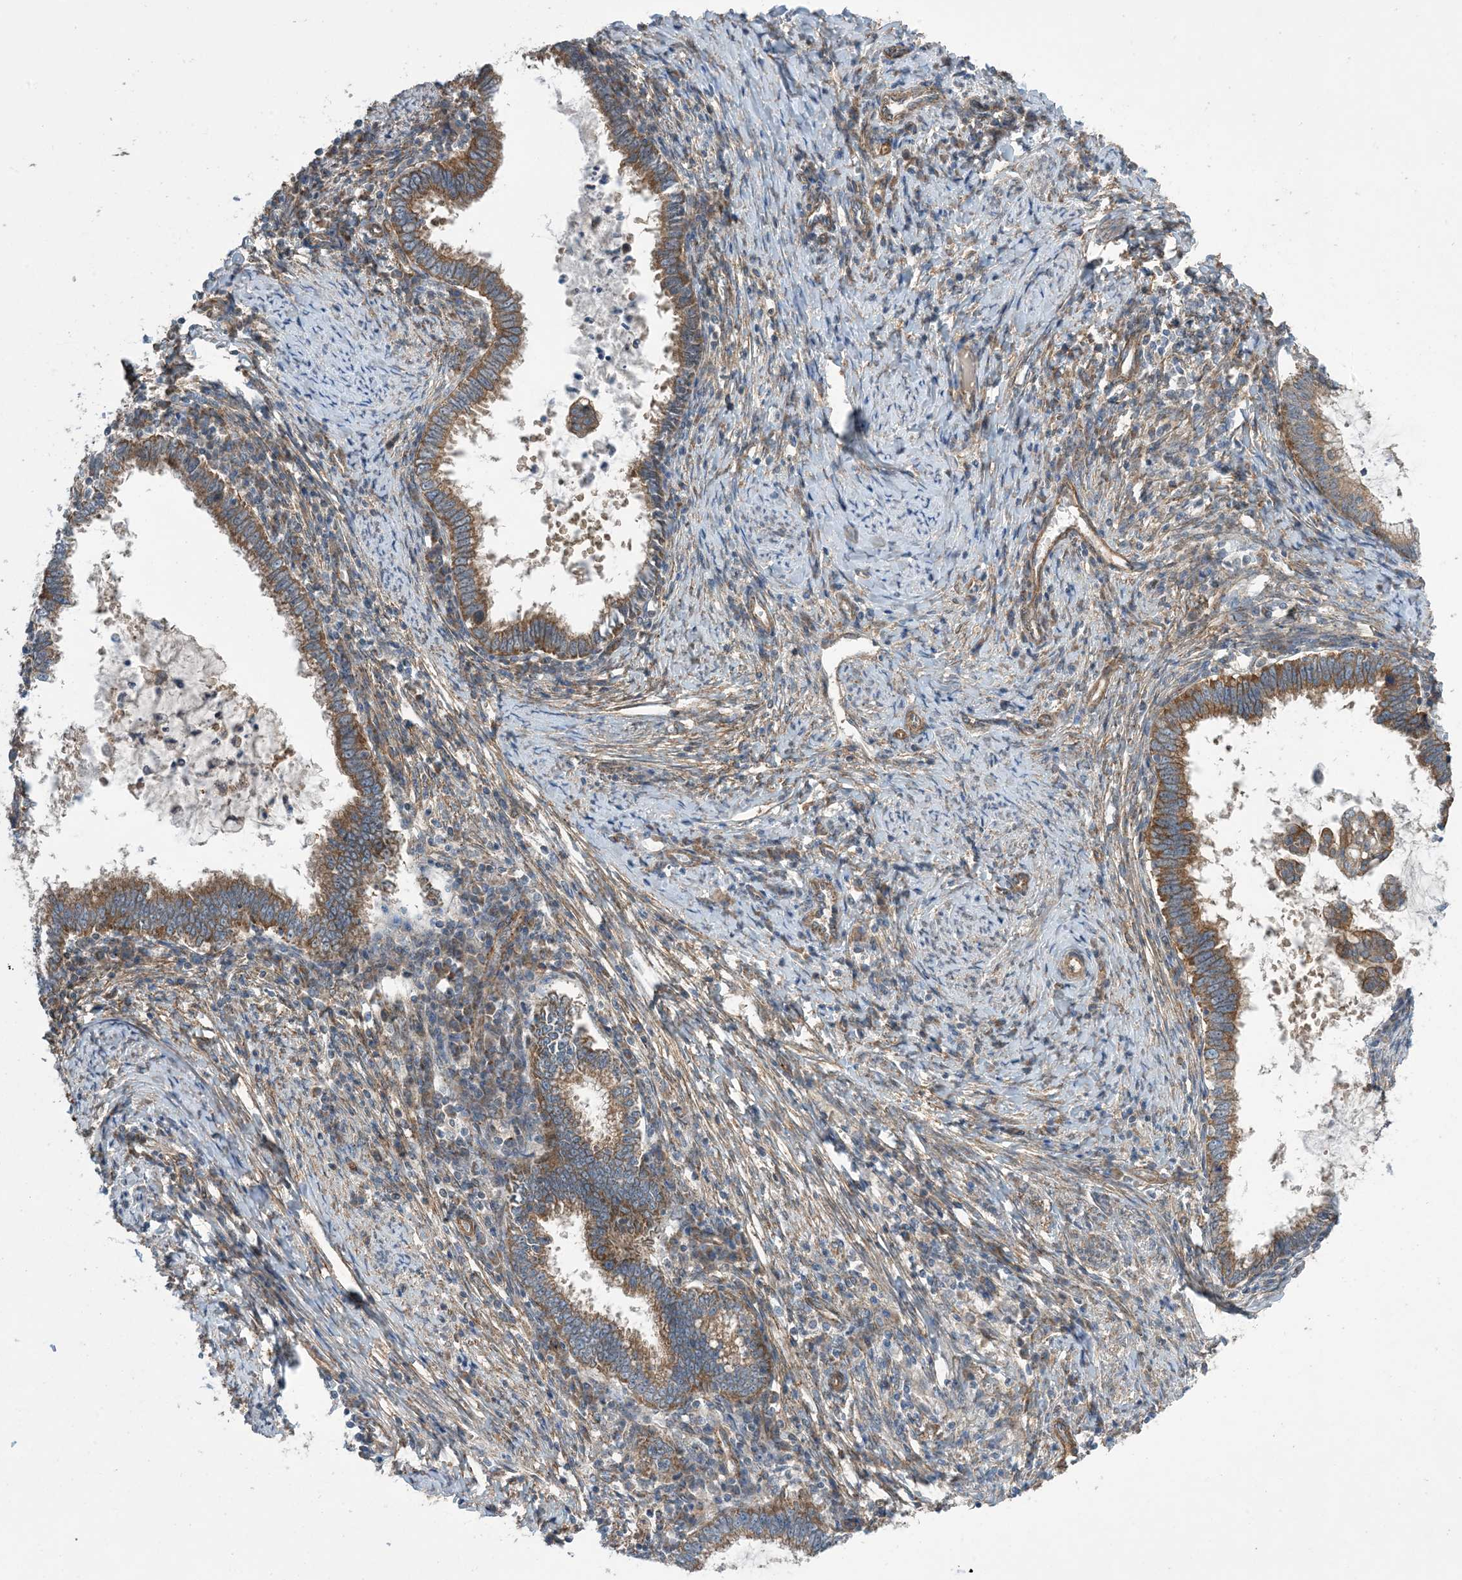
{"staining": {"intensity": "moderate", "quantity": ">75%", "location": "cytoplasmic/membranous"}, "tissue": "cervical cancer", "cell_type": "Tumor cells", "image_type": "cancer", "snomed": [{"axis": "morphology", "description": "Adenocarcinoma, NOS"}, {"axis": "topography", "description": "Cervix"}], "caption": "The micrograph displays a brown stain indicating the presence of a protein in the cytoplasmic/membranous of tumor cells in adenocarcinoma (cervical). The protein is stained brown, and the nuclei are stained in blue (DAB (3,3'-diaminobenzidine) IHC with brightfield microscopy, high magnification).", "gene": "EHBP1", "patient": {"sex": "female", "age": 36}}